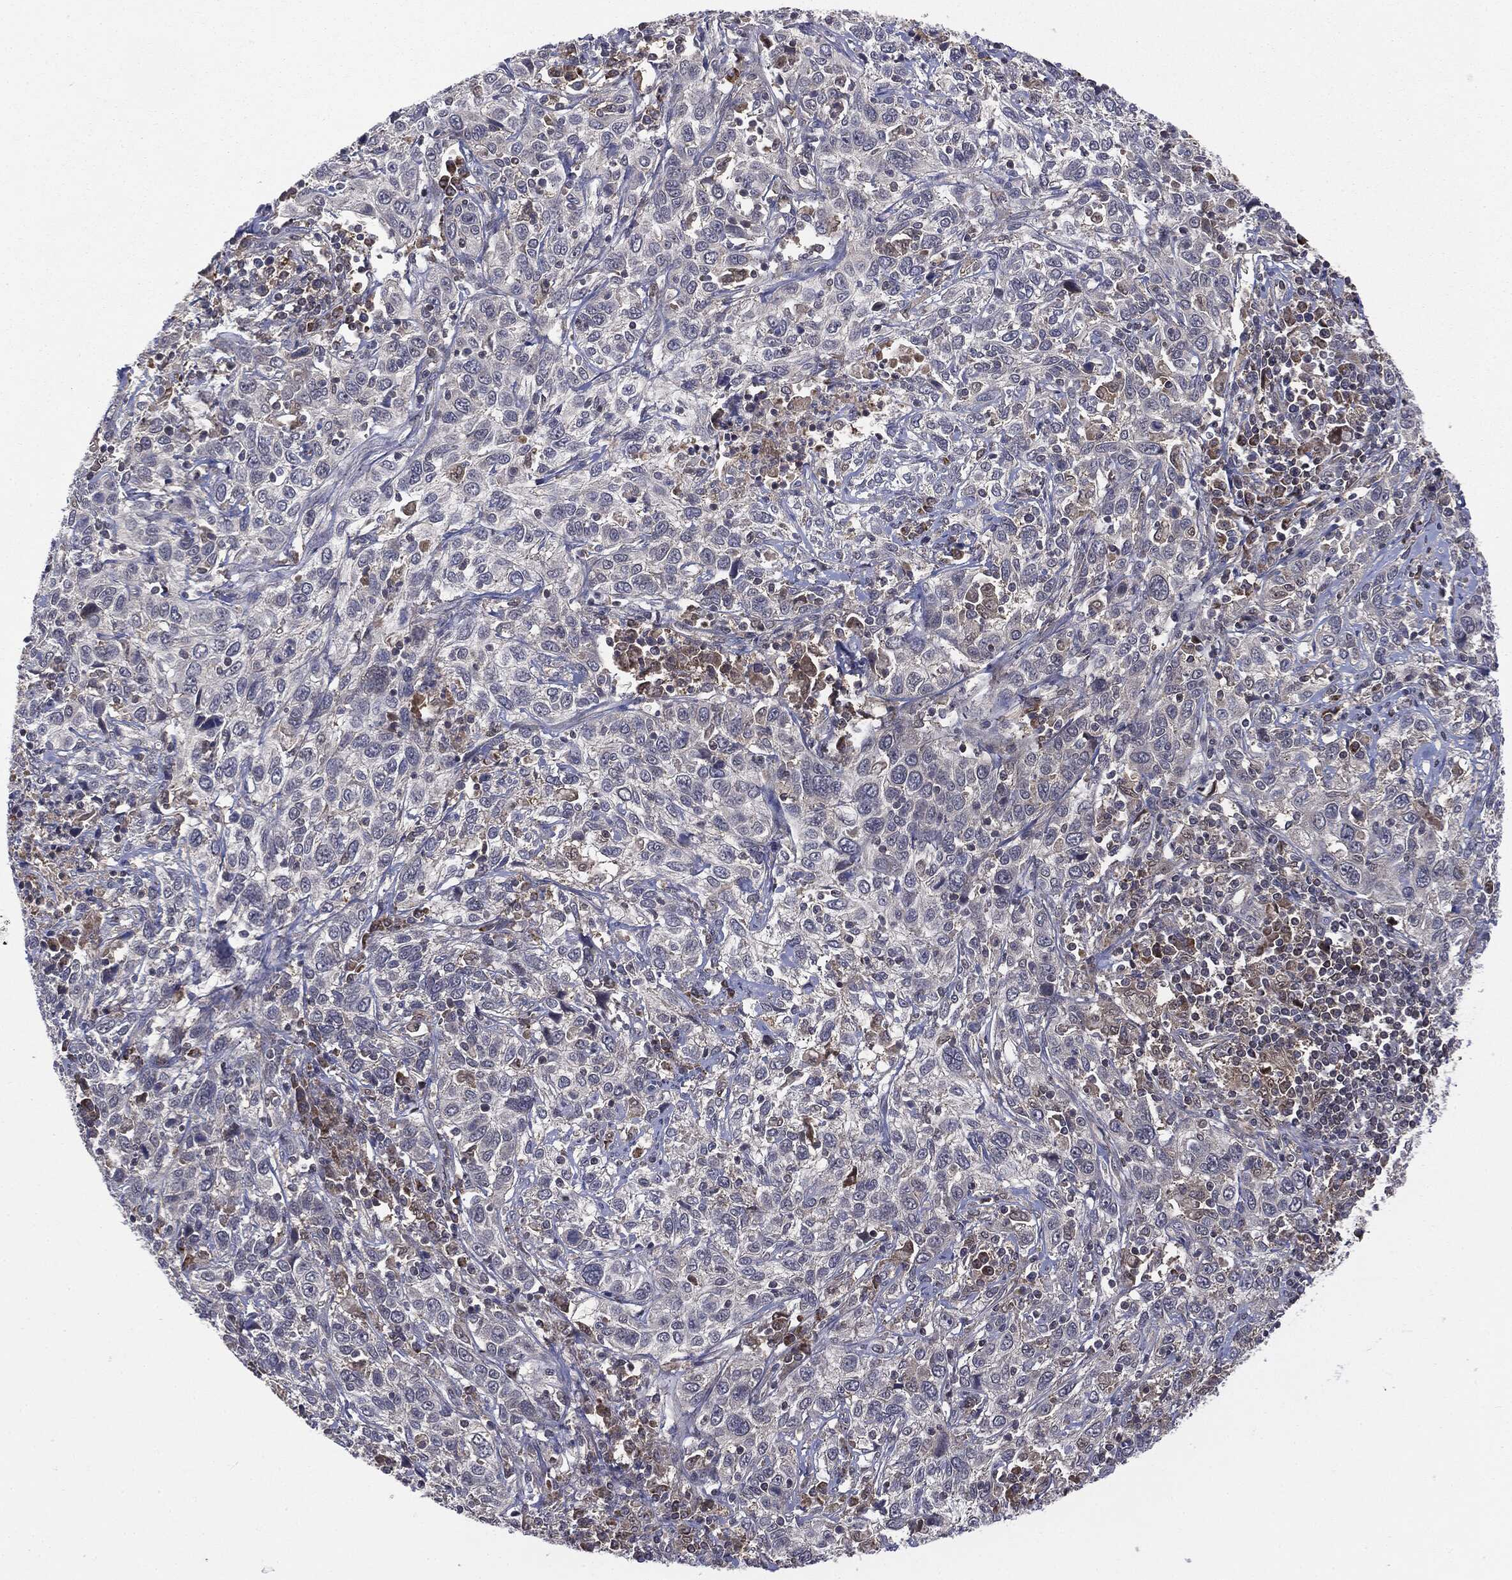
{"staining": {"intensity": "negative", "quantity": "none", "location": "none"}, "tissue": "cervical cancer", "cell_type": "Tumor cells", "image_type": "cancer", "snomed": [{"axis": "morphology", "description": "Squamous cell carcinoma, NOS"}, {"axis": "topography", "description": "Cervix"}], "caption": "Immunohistochemical staining of human cervical cancer reveals no significant positivity in tumor cells. (Immunohistochemistry (ihc), brightfield microscopy, high magnification).", "gene": "PTPA", "patient": {"sex": "female", "age": 46}}